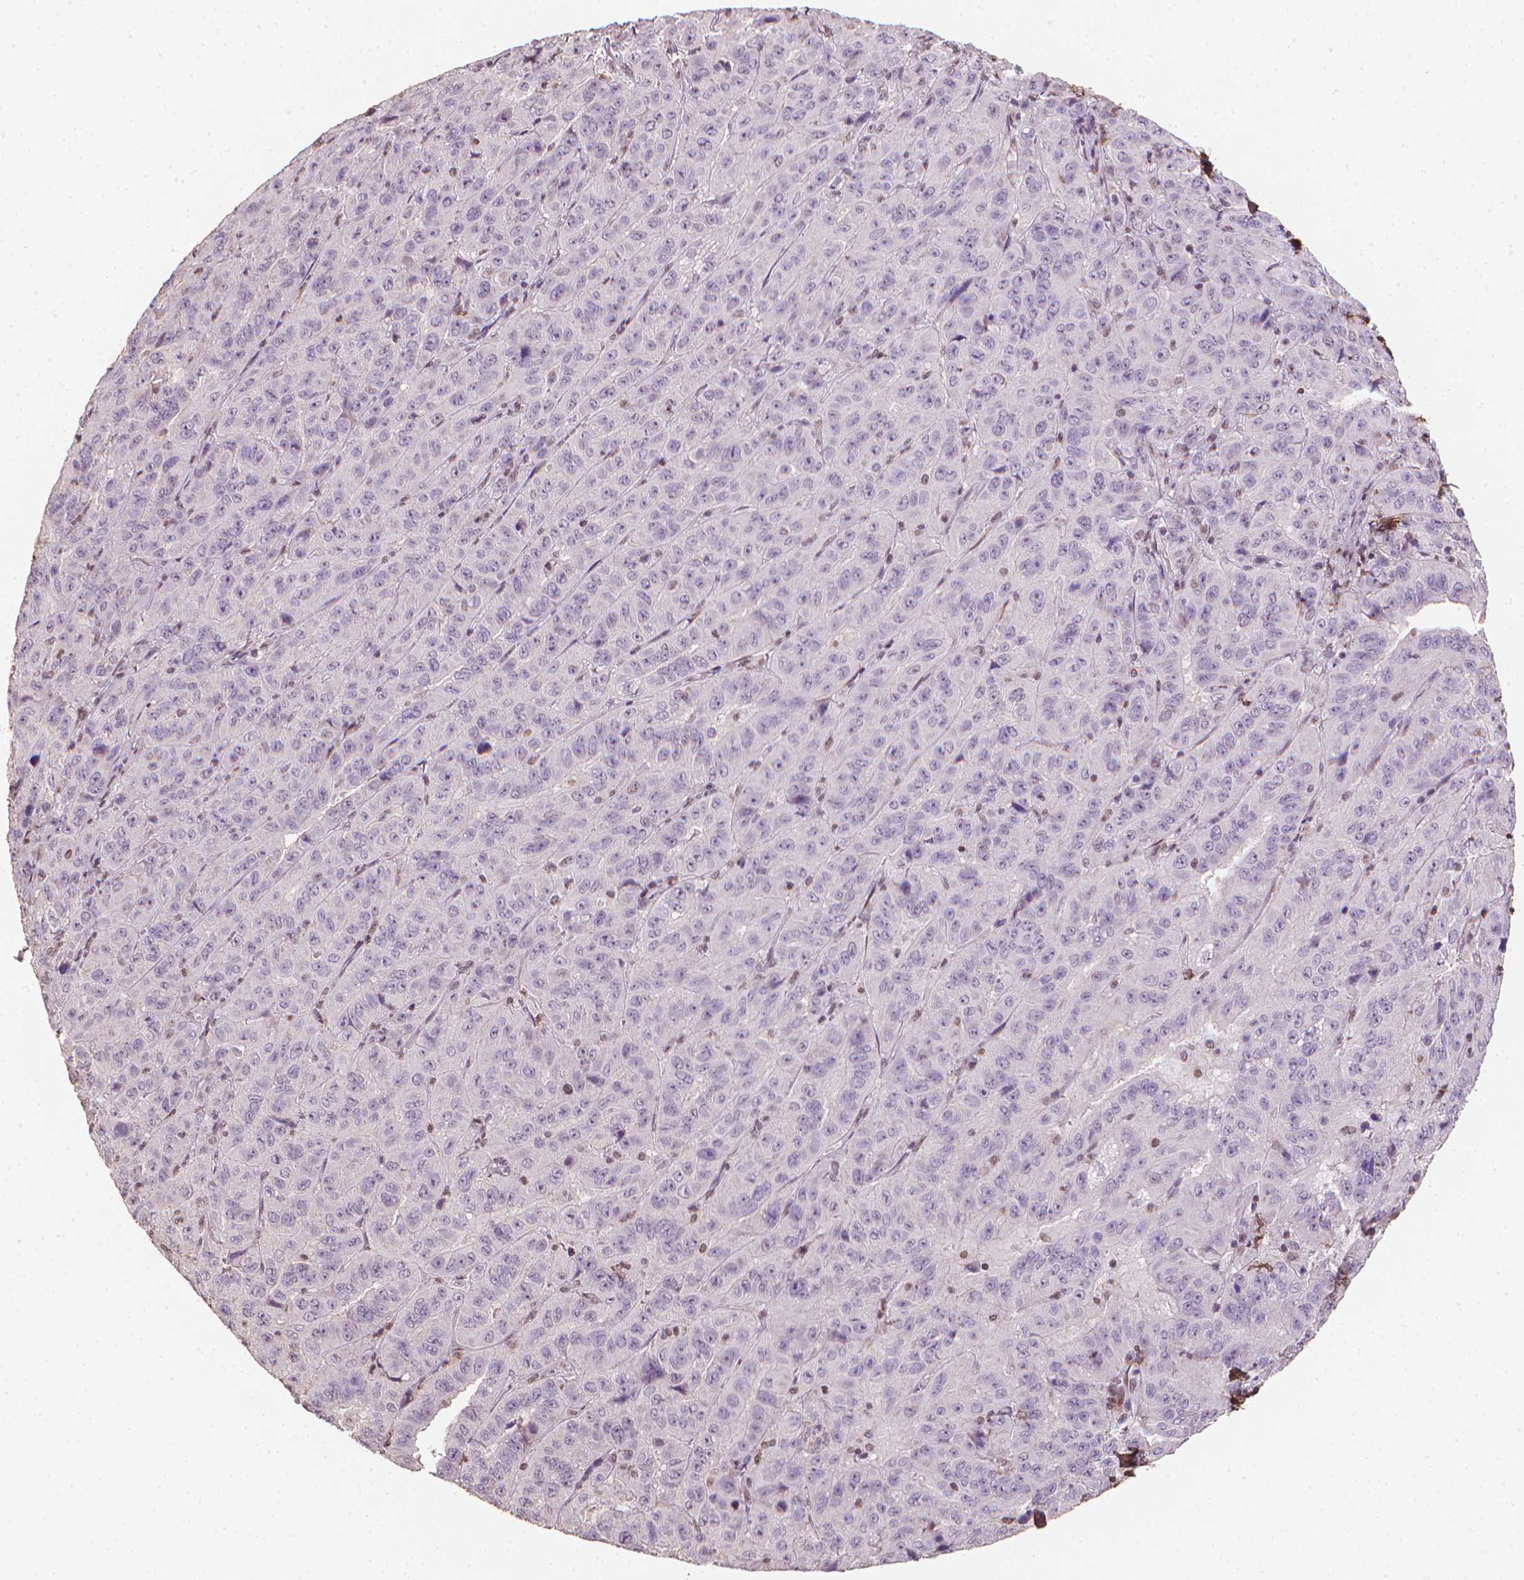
{"staining": {"intensity": "negative", "quantity": "none", "location": "none"}, "tissue": "pancreatic cancer", "cell_type": "Tumor cells", "image_type": "cancer", "snomed": [{"axis": "morphology", "description": "Adenocarcinoma, NOS"}, {"axis": "topography", "description": "Pancreas"}], "caption": "DAB (3,3'-diaminobenzidine) immunohistochemical staining of human pancreatic cancer displays no significant expression in tumor cells.", "gene": "DCN", "patient": {"sex": "male", "age": 63}}